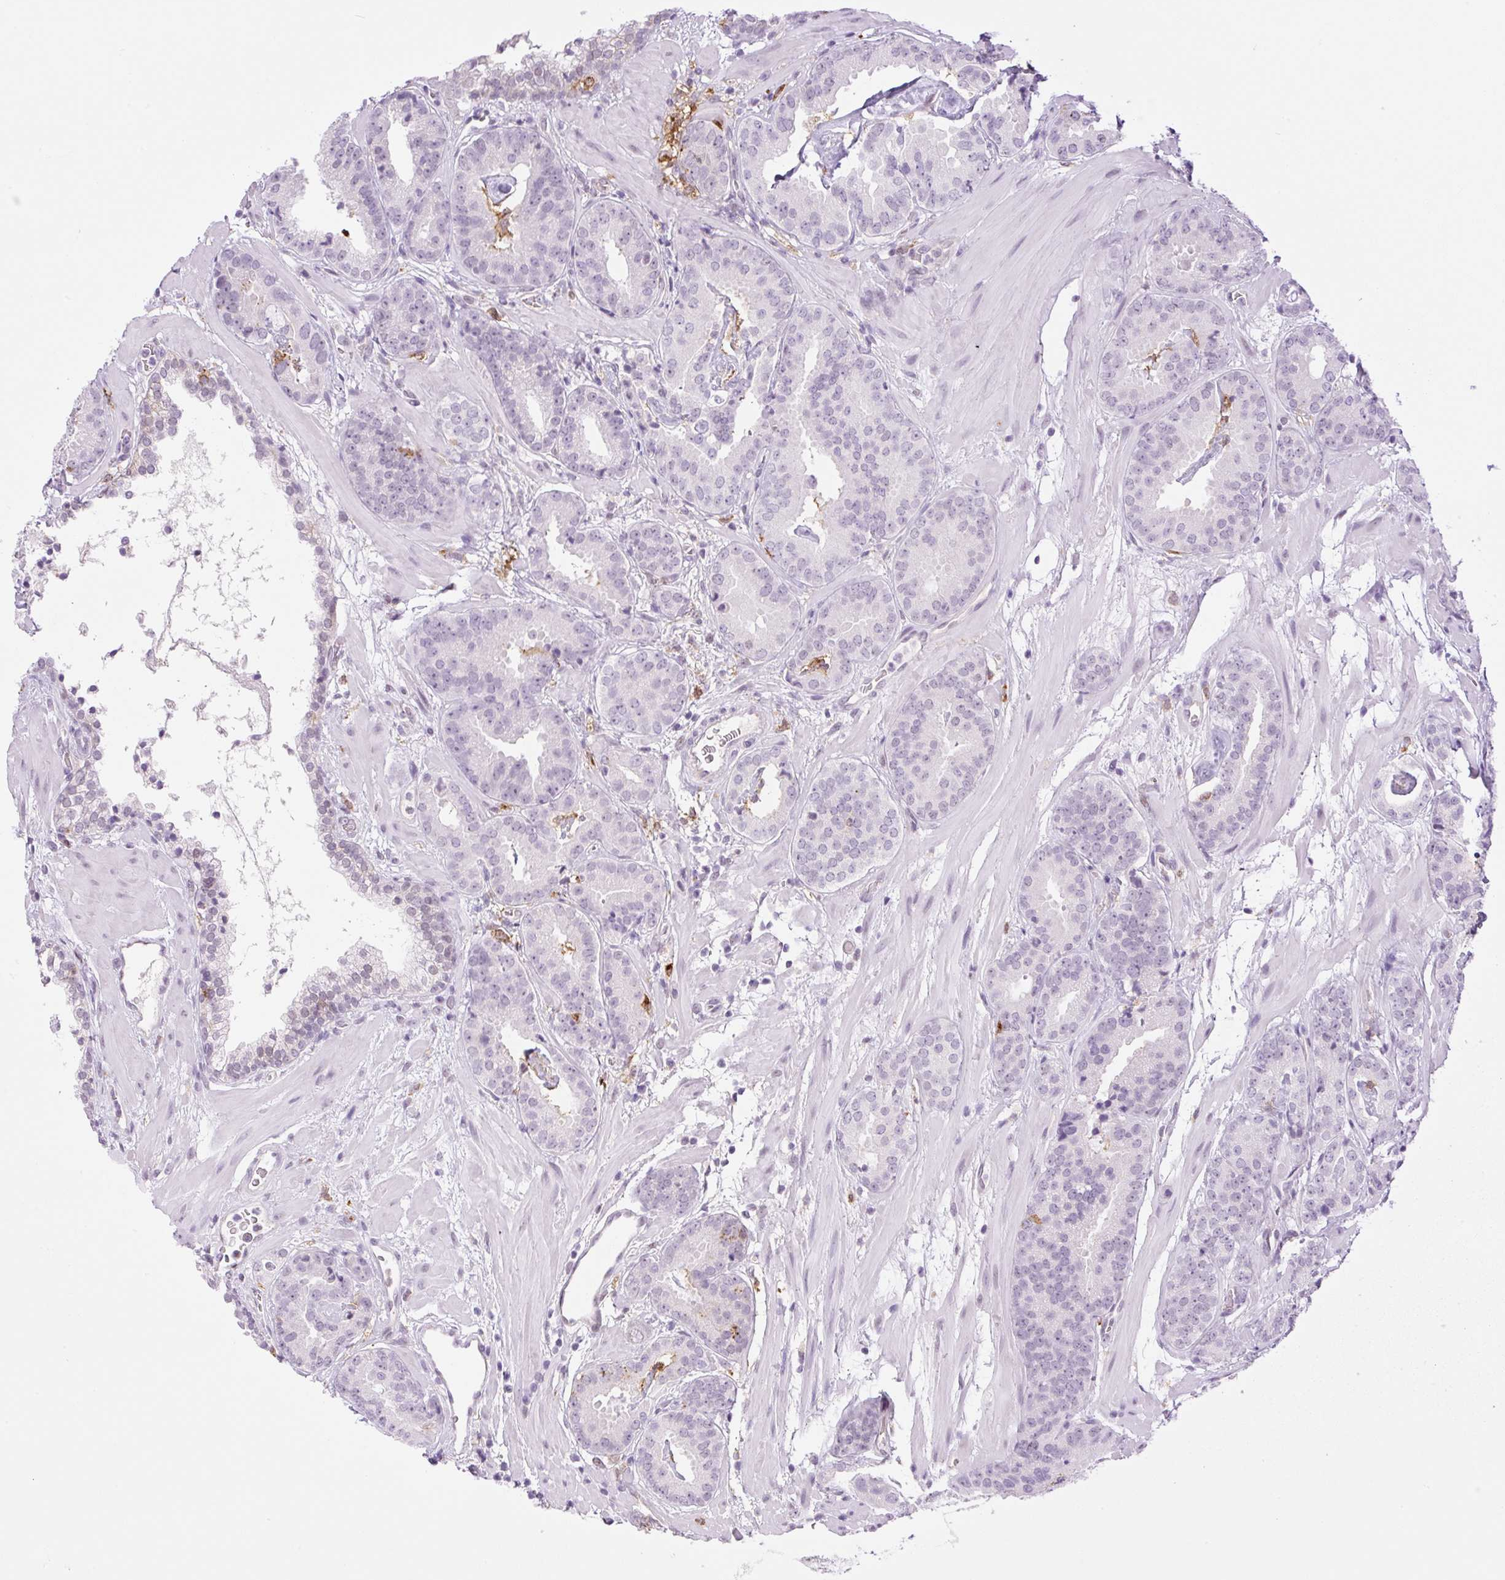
{"staining": {"intensity": "negative", "quantity": "none", "location": "none"}, "tissue": "prostate cancer", "cell_type": "Tumor cells", "image_type": "cancer", "snomed": [{"axis": "morphology", "description": "Adenocarcinoma, Low grade"}, {"axis": "topography", "description": "Prostate"}], "caption": "Prostate low-grade adenocarcinoma stained for a protein using immunohistochemistry reveals no expression tumor cells.", "gene": "PALM3", "patient": {"sex": "male", "age": 62}}